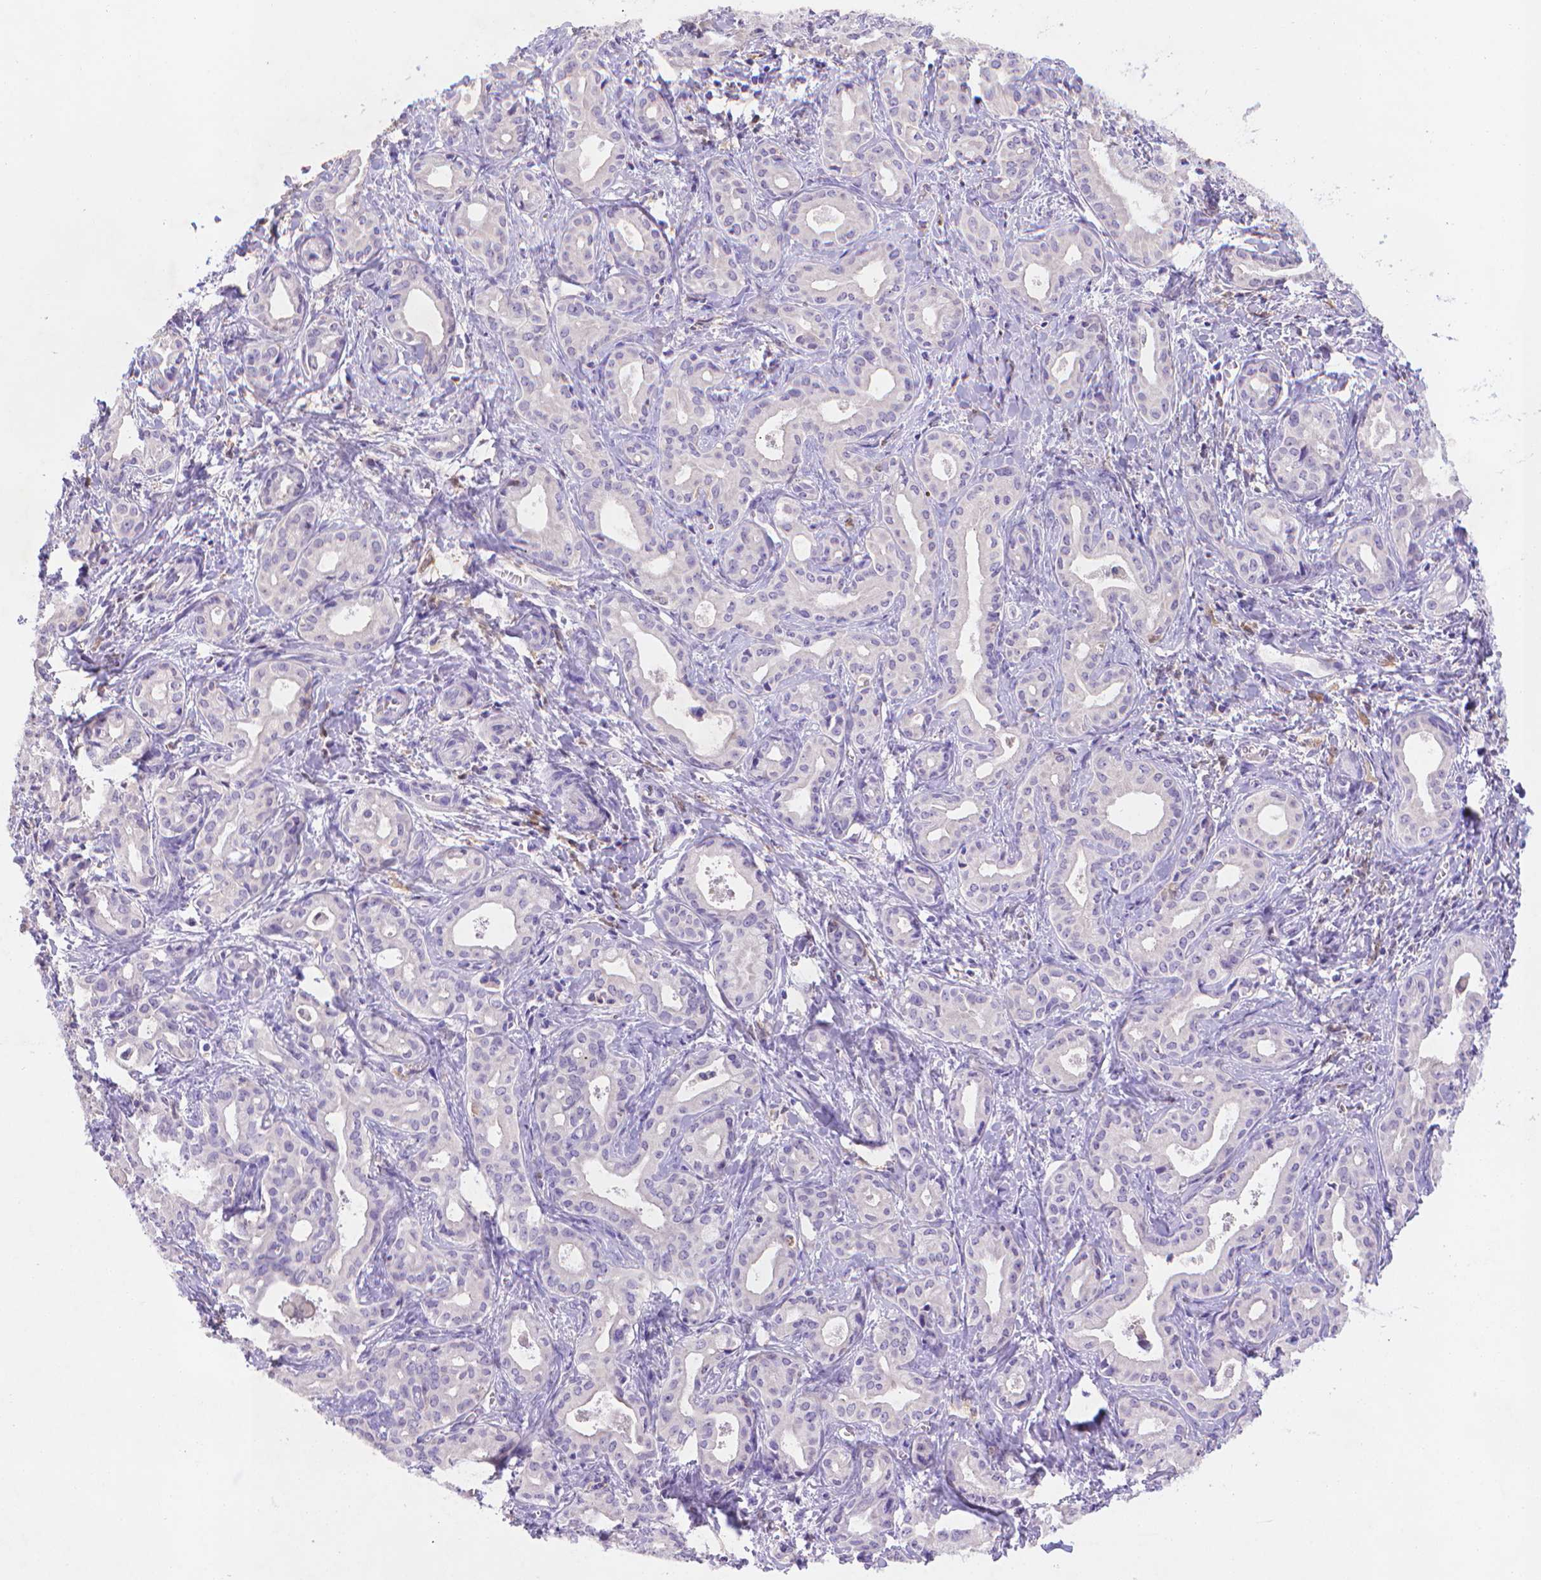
{"staining": {"intensity": "negative", "quantity": "none", "location": "none"}, "tissue": "liver cancer", "cell_type": "Tumor cells", "image_type": "cancer", "snomed": [{"axis": "morphology", "description": "Cholangiocarcinoma"}, {"axis": "topography", "description": "Liver"}], "caption": "Immunohistochemical staining of human liver cholangiocarcinoma demonstrates no significant positivity in tumor cells.", "gene": "FGD2", "patient": {"sex": "female", "age": 65}}